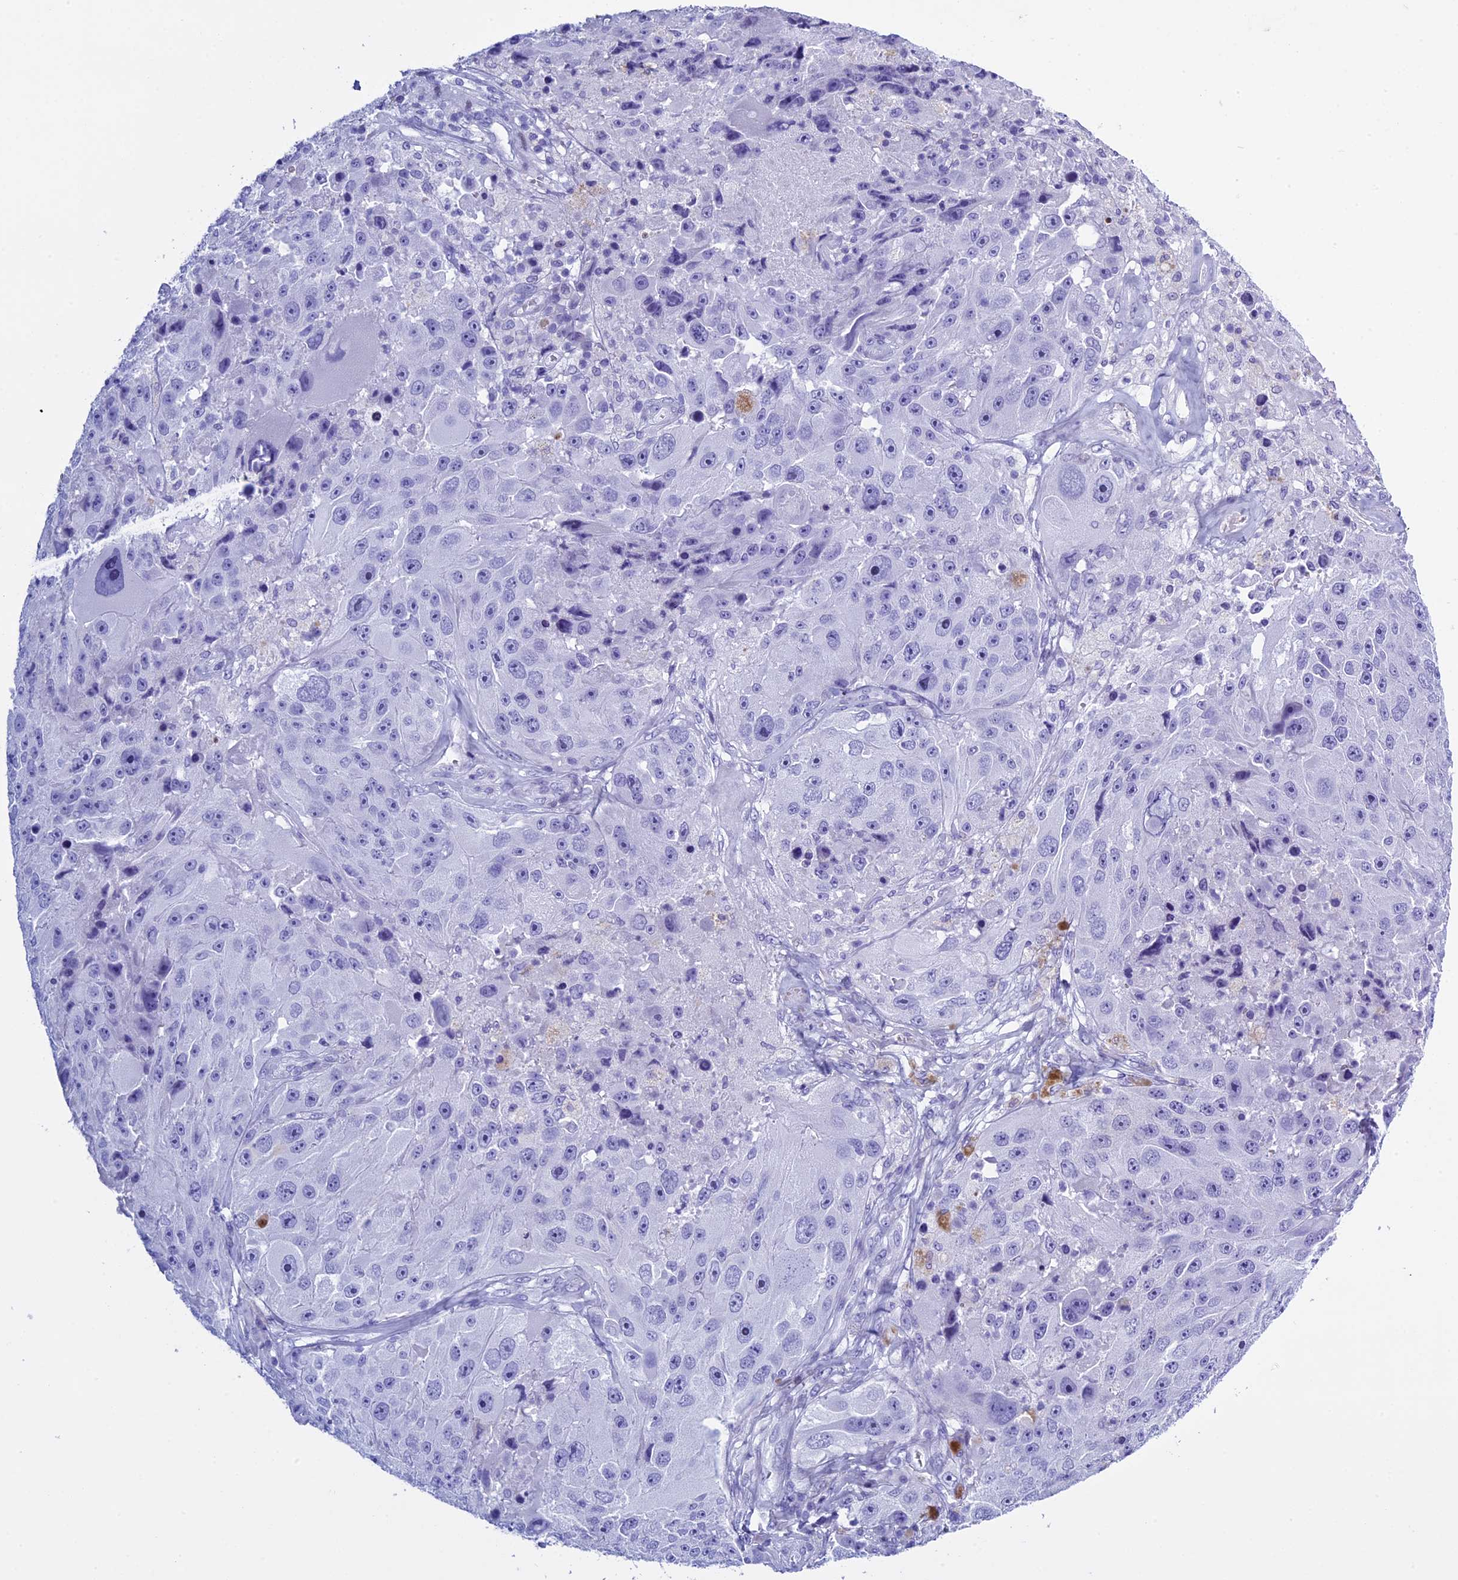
{"staining": {"intensity": "negative", "quantity": "none", "location": "none"}, "tissue": "melanoma", "cell_type": "Tumor cells", "image_type": "cancer", "snomed": [{"axis": "morphology", "description": "Malignant melanoma, Metastatic site"}, {"axis": "topography", "description": "Lymph node"}], "caption": "Tumor cells show no significant positivity in malignant melanoma (metastatic site).", "gene": "KCTD21", "patient": {"sex": "male", "age": 62}}